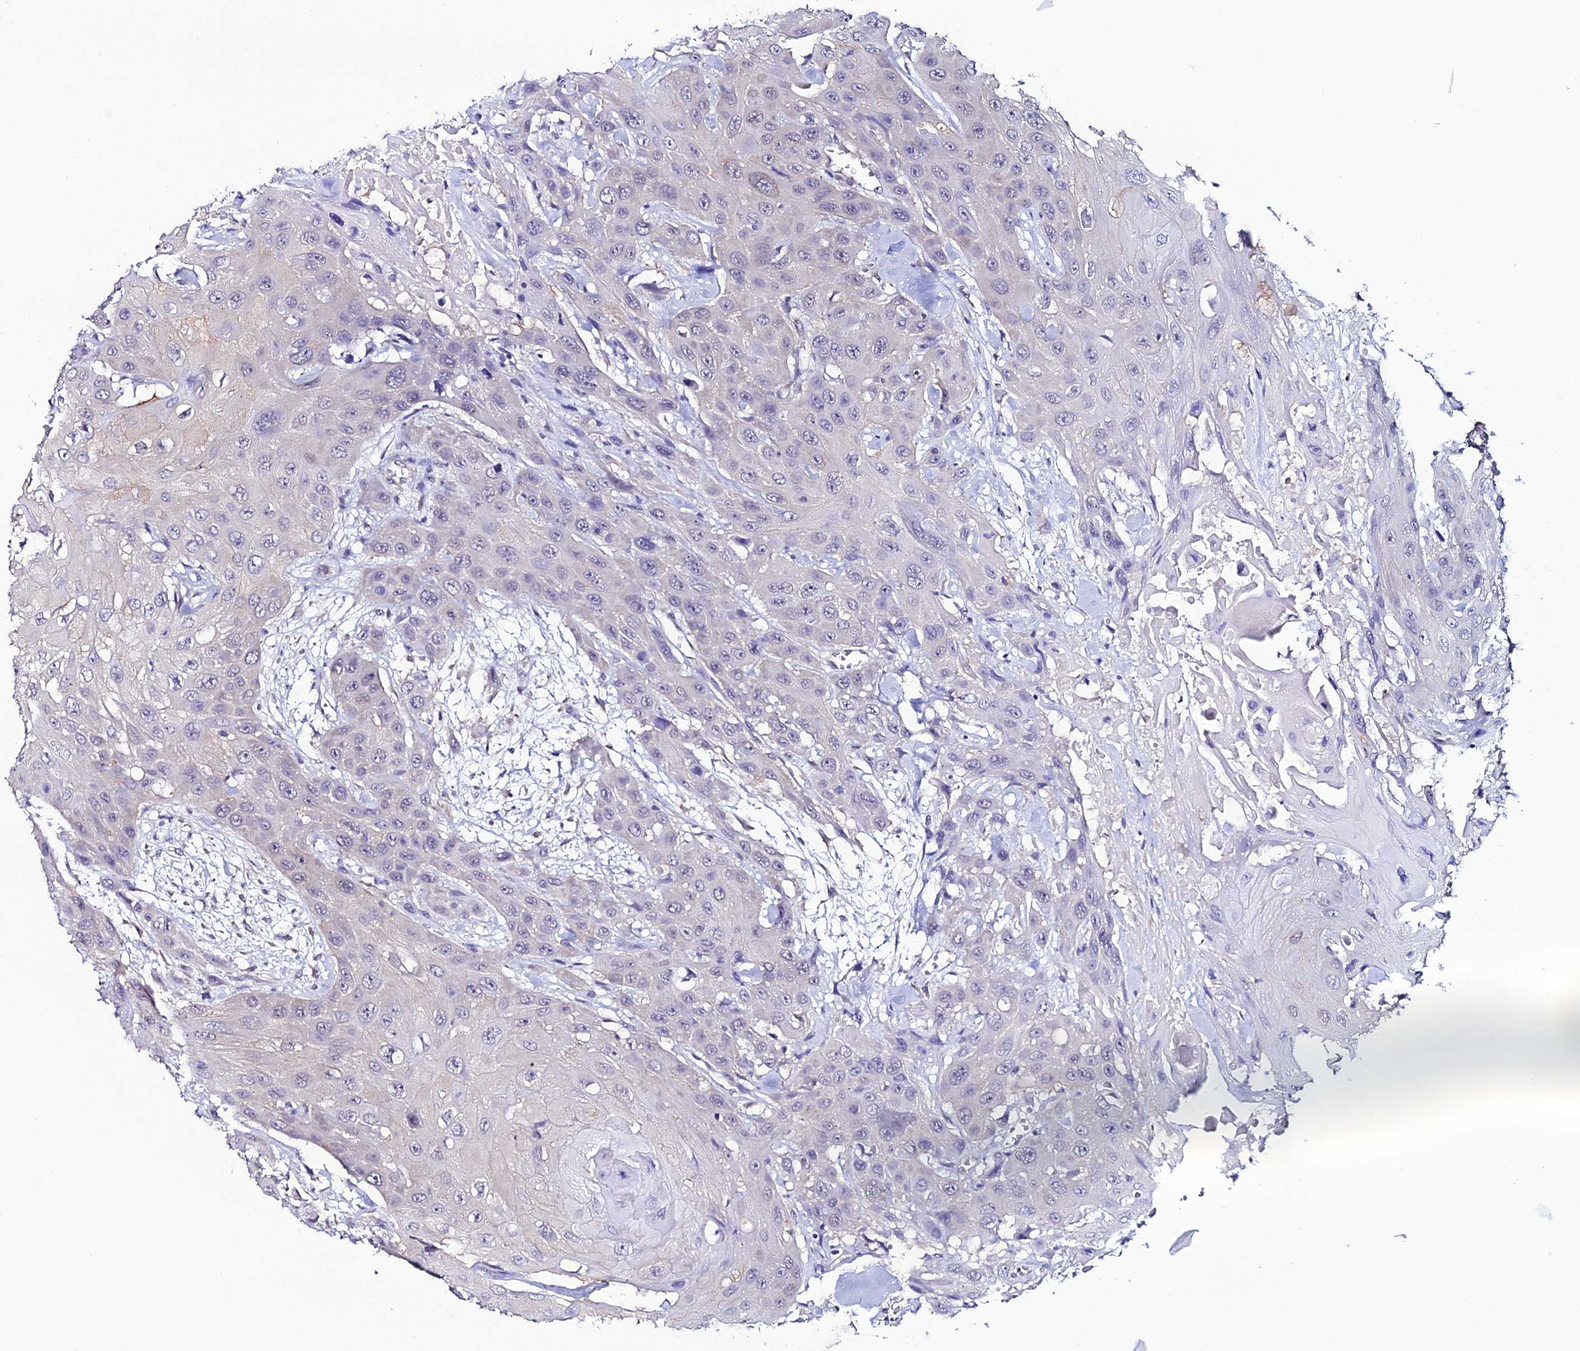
{"staining": {"intensity": "negative", "quantity": "none", "location": "none"}, "tissue": "head and neck cancer", "cell_type": "Tumor cells", "image_type": "cancer", "snomed": [{"axis": "morphology", "description": "Squamous cell carcinoma, NOS"}, {"axis": "topography", "description": "Head-Neck"}], "caption": "The histopathology image shows no significant positivity in tumor cells of head and neck cancer (squamous cell carcinoma). (Stains: DAB immunohistochemistry with hematoxylin counter stain, Microscopy: brightfield microscopy at high magnification).", "gene": "FZD8", "patient": {"sex": "male", "age": 81}}